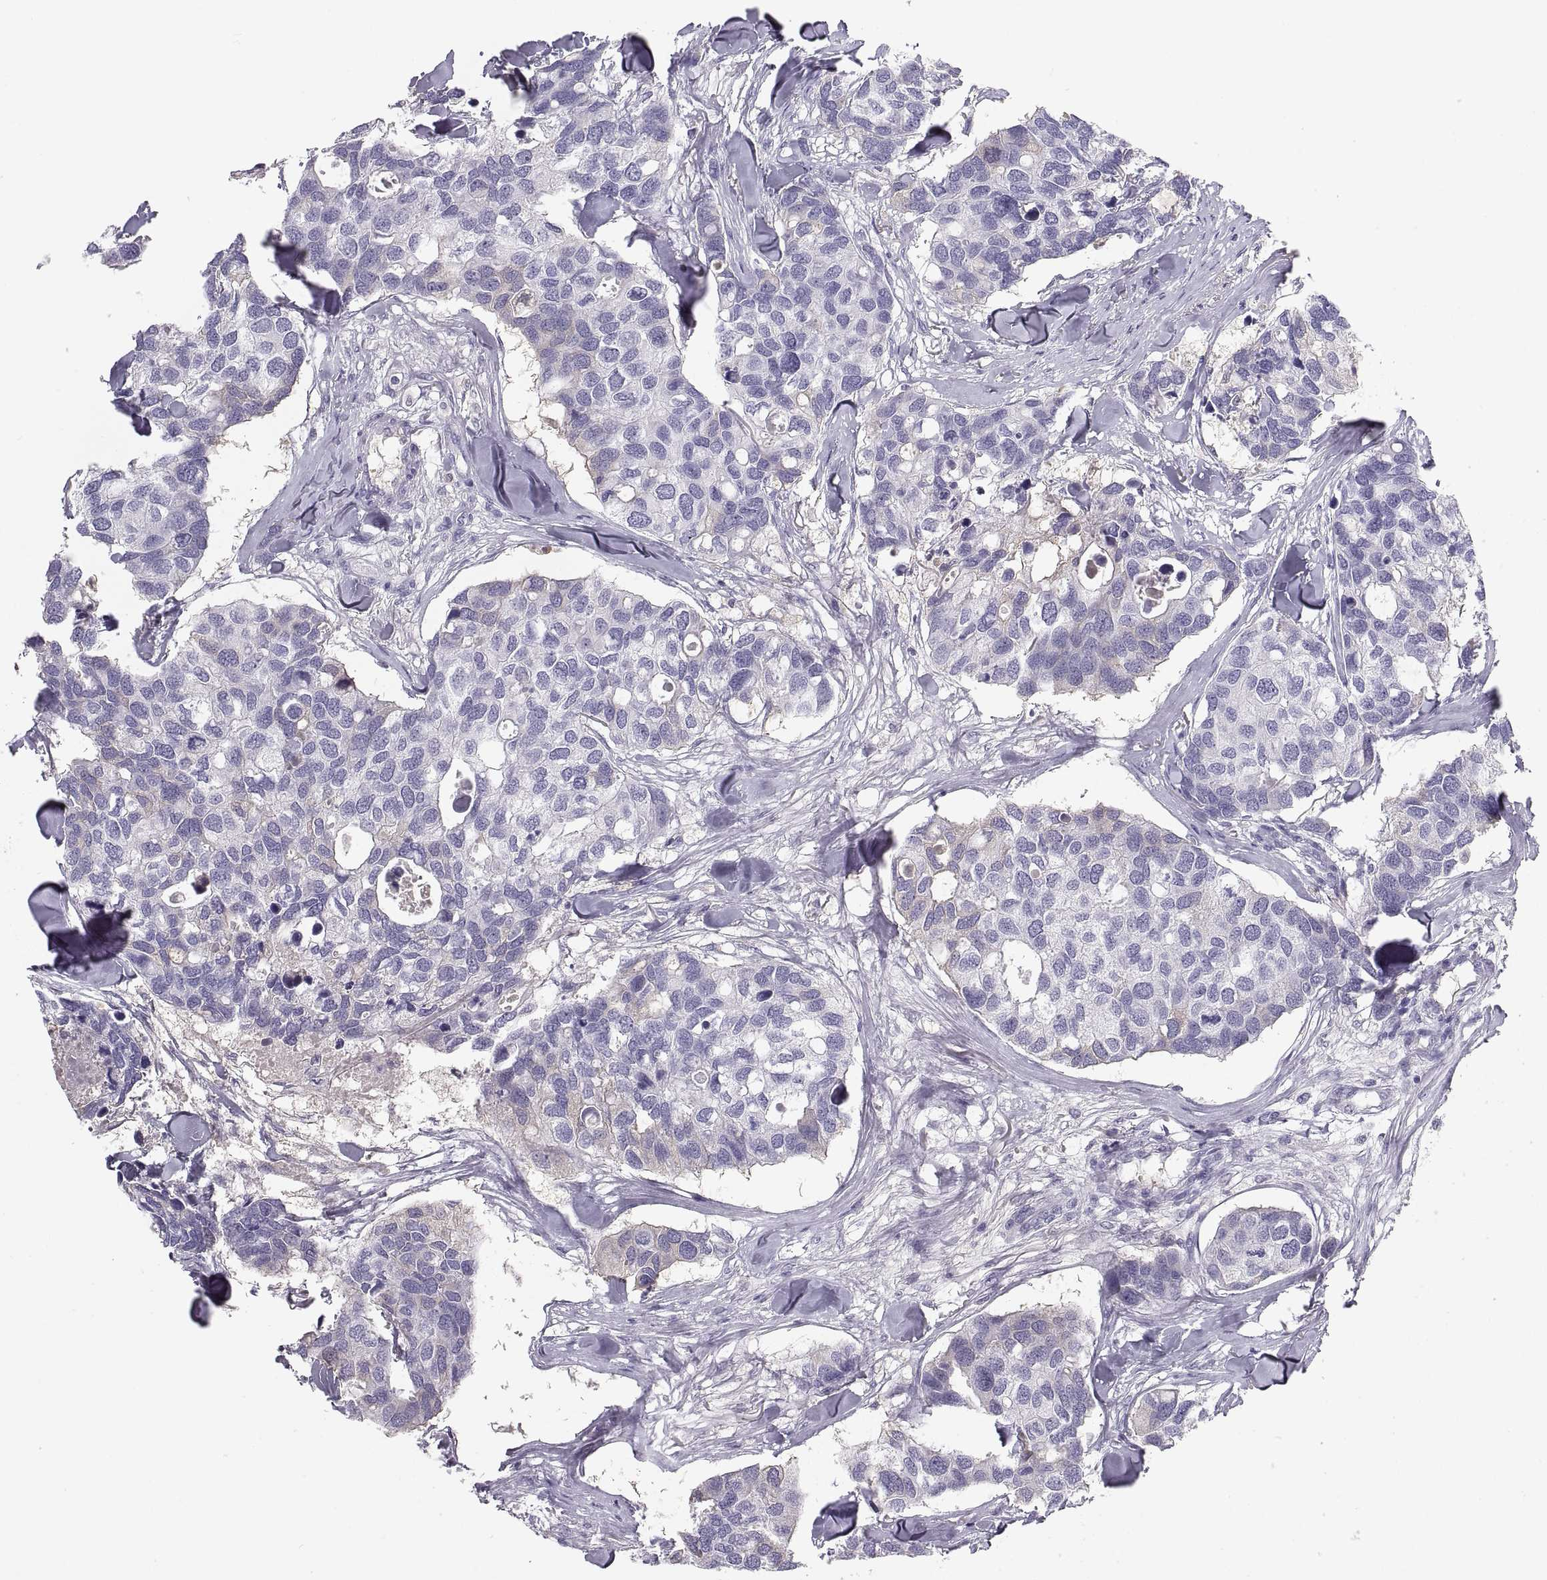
{"staining": {"intensity": "negative", "quantity": "none", "location": "none"}, "tissue": "breast cancer", "cell_type": "Tumor cells", "image_type": "cancer", "snomed": [{"axis": "morphology", "description": "Duct carcinoma"}, {"axis": "topography", "description": "Breast"}], "caption": "Micrograph shows no significant protein expression in tumor cells of breast cancer.", "gene": "MAGEB2", "patient": {"sex": "female", "age": 83}}